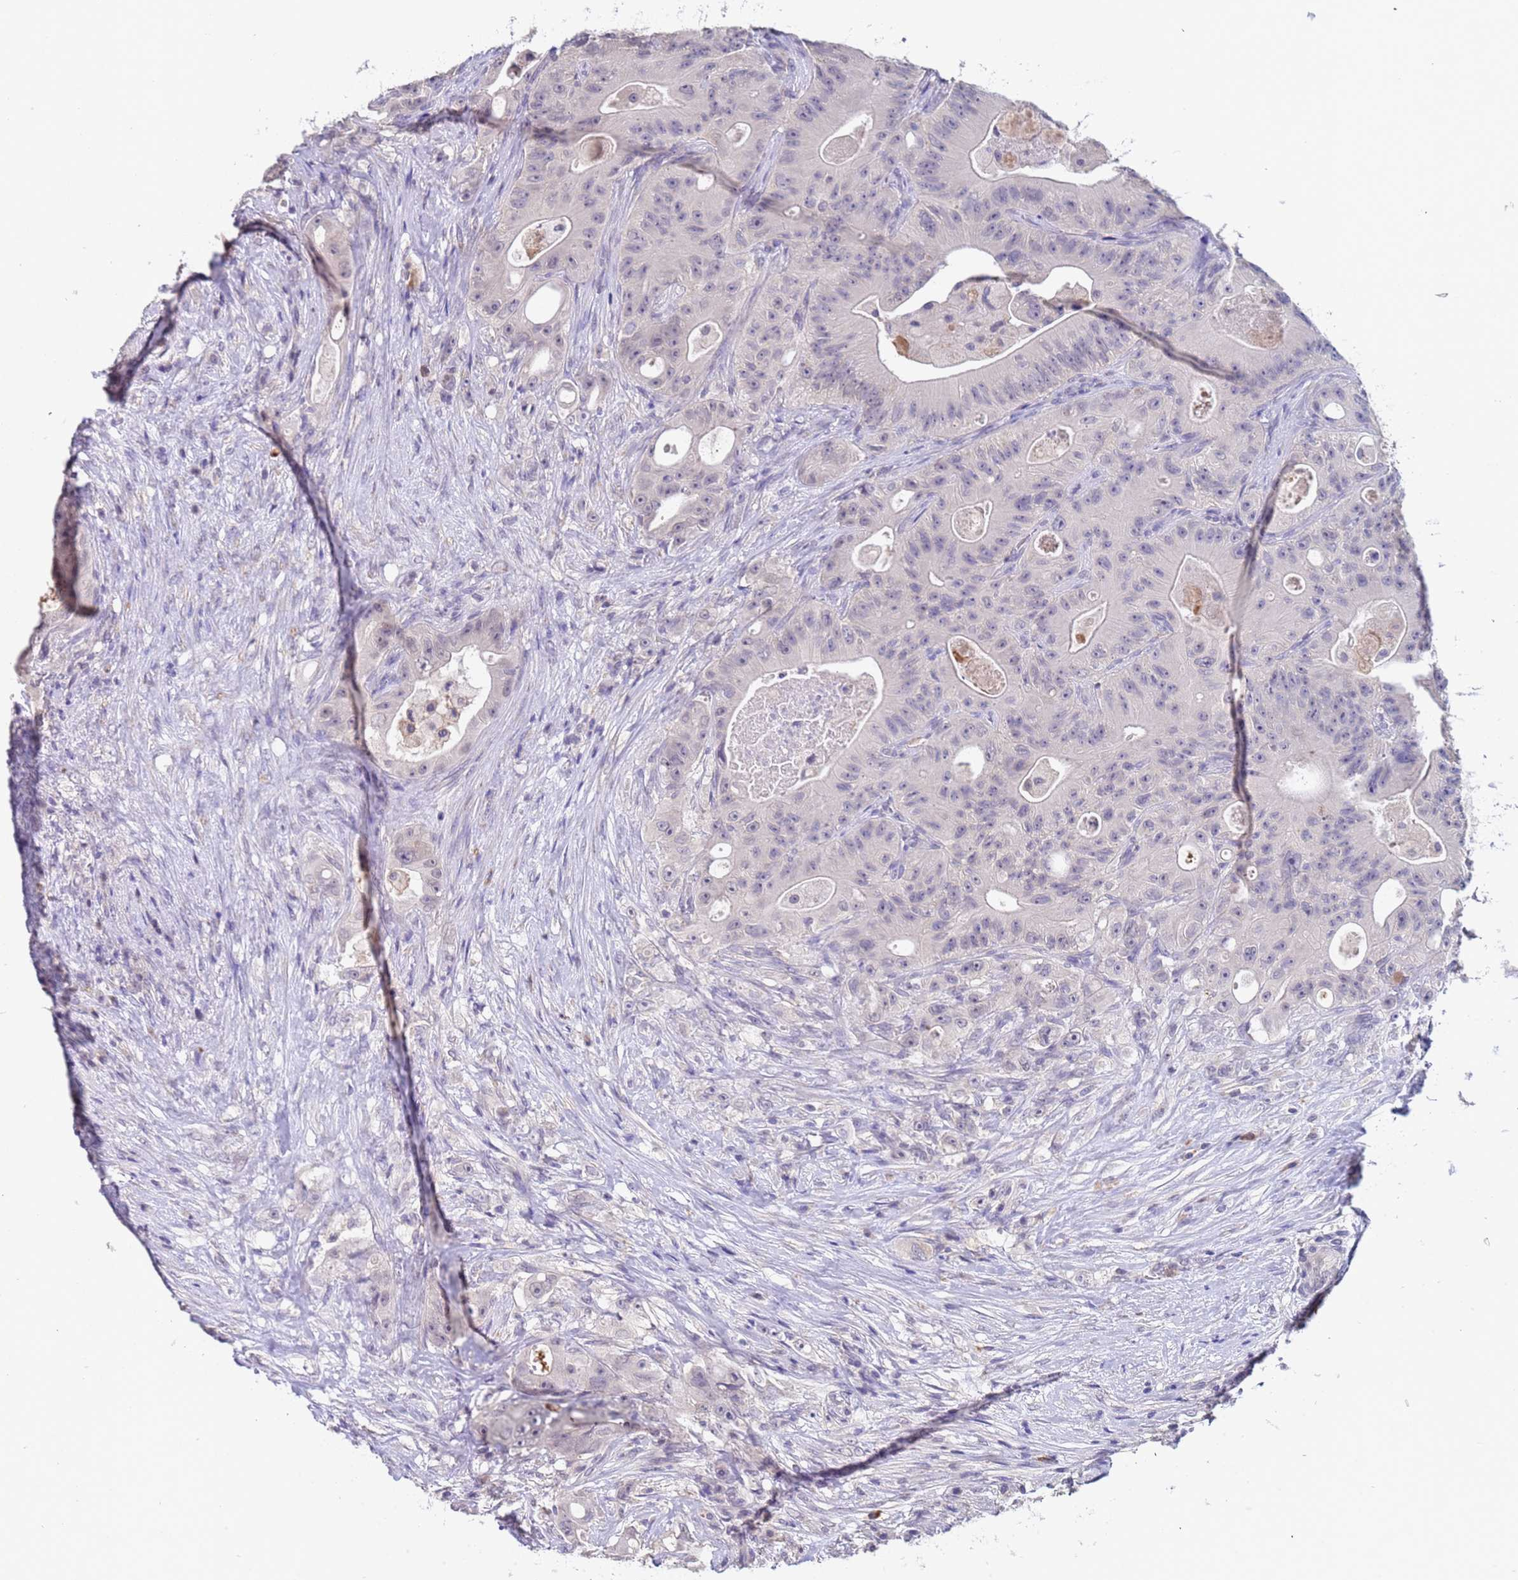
{"staining": {"intensity": "negative", "quantity": "none", "location": "none"}, "tissue": "colorectal cancer", "cell_type": "Tumor cells", "image_type": "cancer", "snomed": [{"axis": "morphology", "description": "Adenocarcinoma, NOS"}, {"axis": "topography", "description": "Colon"}], "caption": "Immunohistochemical staining of colorectal cancer (adenocarcinoma) demonstrates no significant expression in tumor cells.", "gene": "ZNF248", "patient": {"sex": "female", "age": 46}}